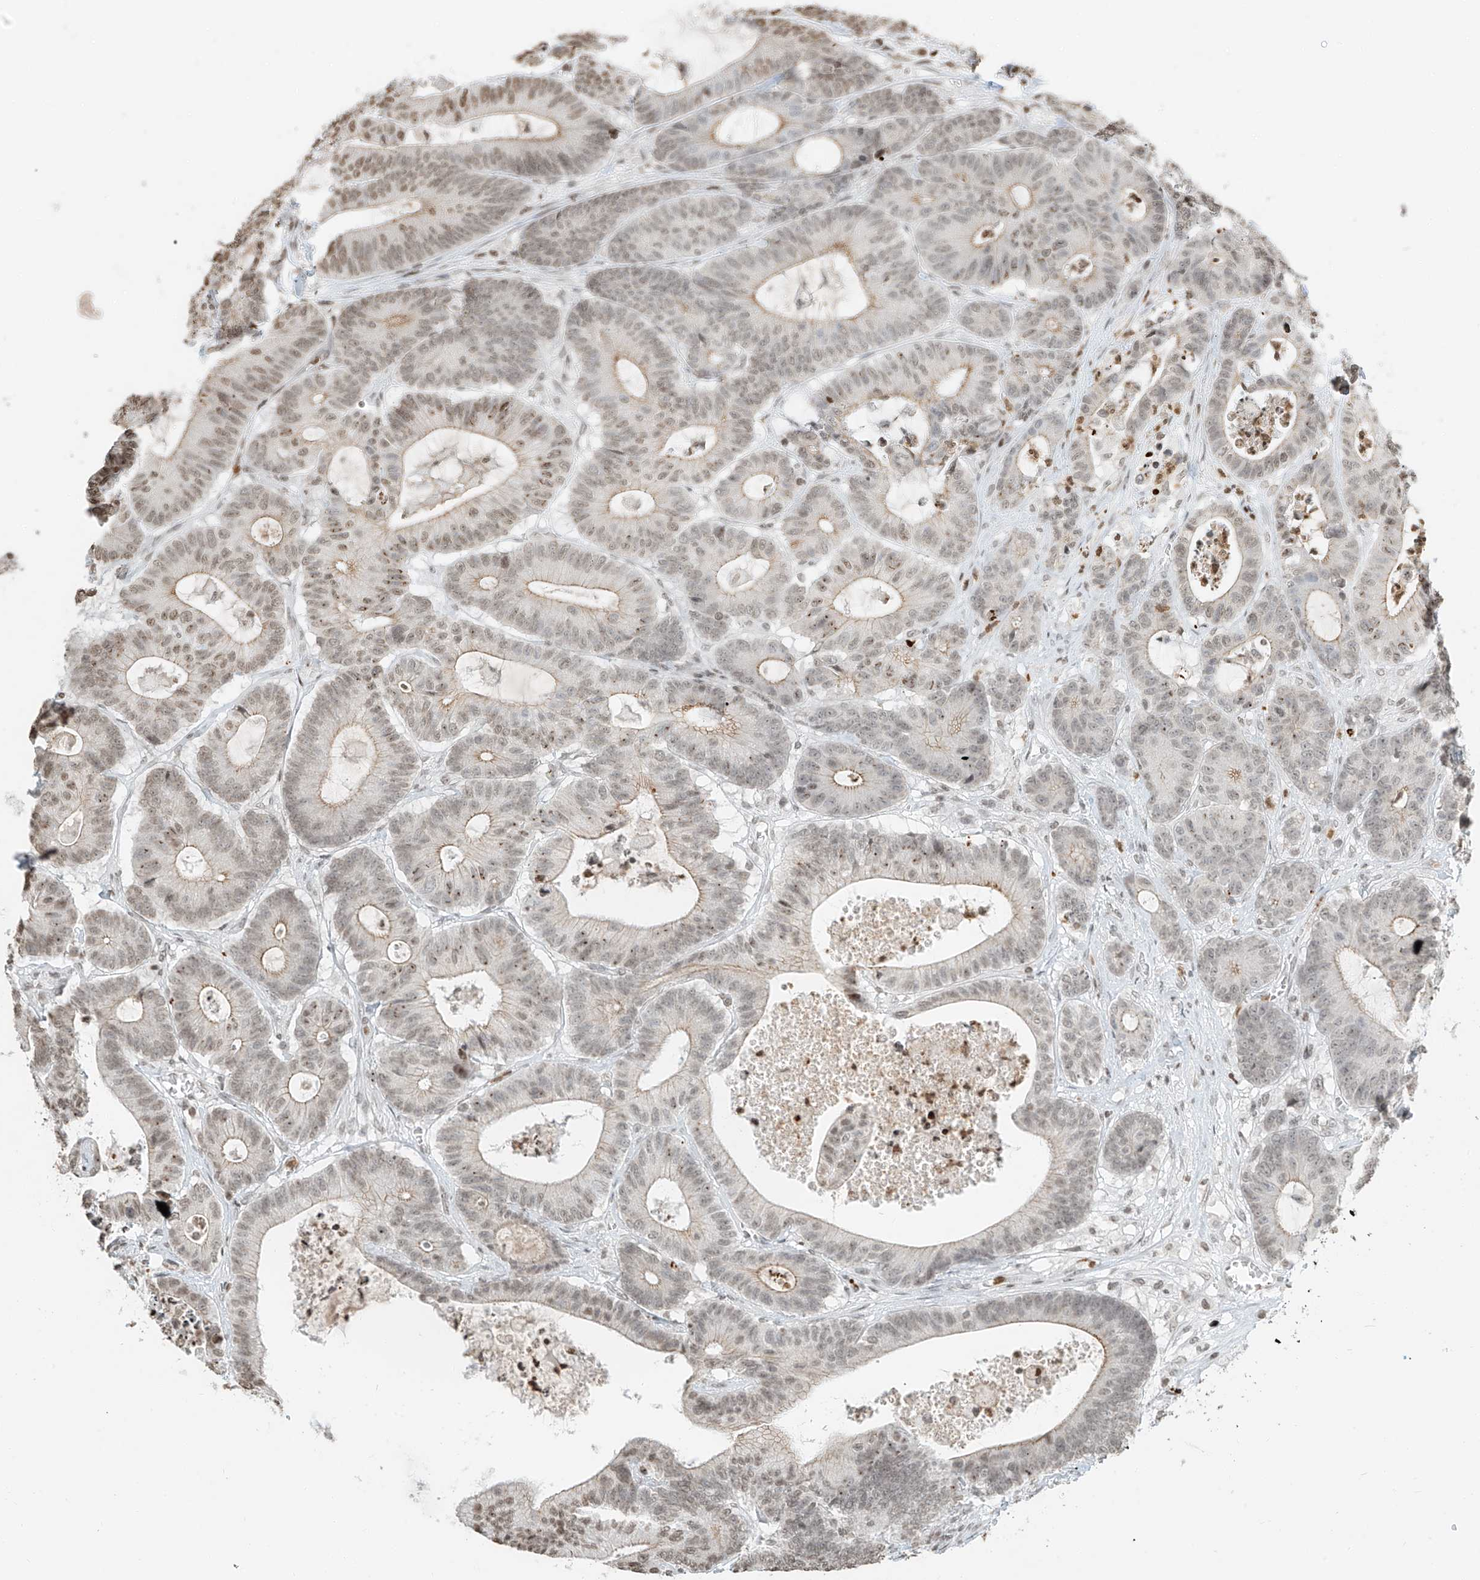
{"staining": {"intensity": "weak", "quantity": ">75%", "location": "nuclear"}, "tissue": "colorectal cancer", "cell_type": "Tumor cells", "image_type": "cancer", "snomed": [{"axis": "morphology", "description": "Adenocarcinoma, NOS"}, {"axis": "topography", "description": "Colon"}], "caption": "Weak nuclear positivity is seen in approximately >75% of tumor cells in colorectal adenocarcinoma.", "gene": "C17orf58", "patient": {"sex": "female", "age": 84}}